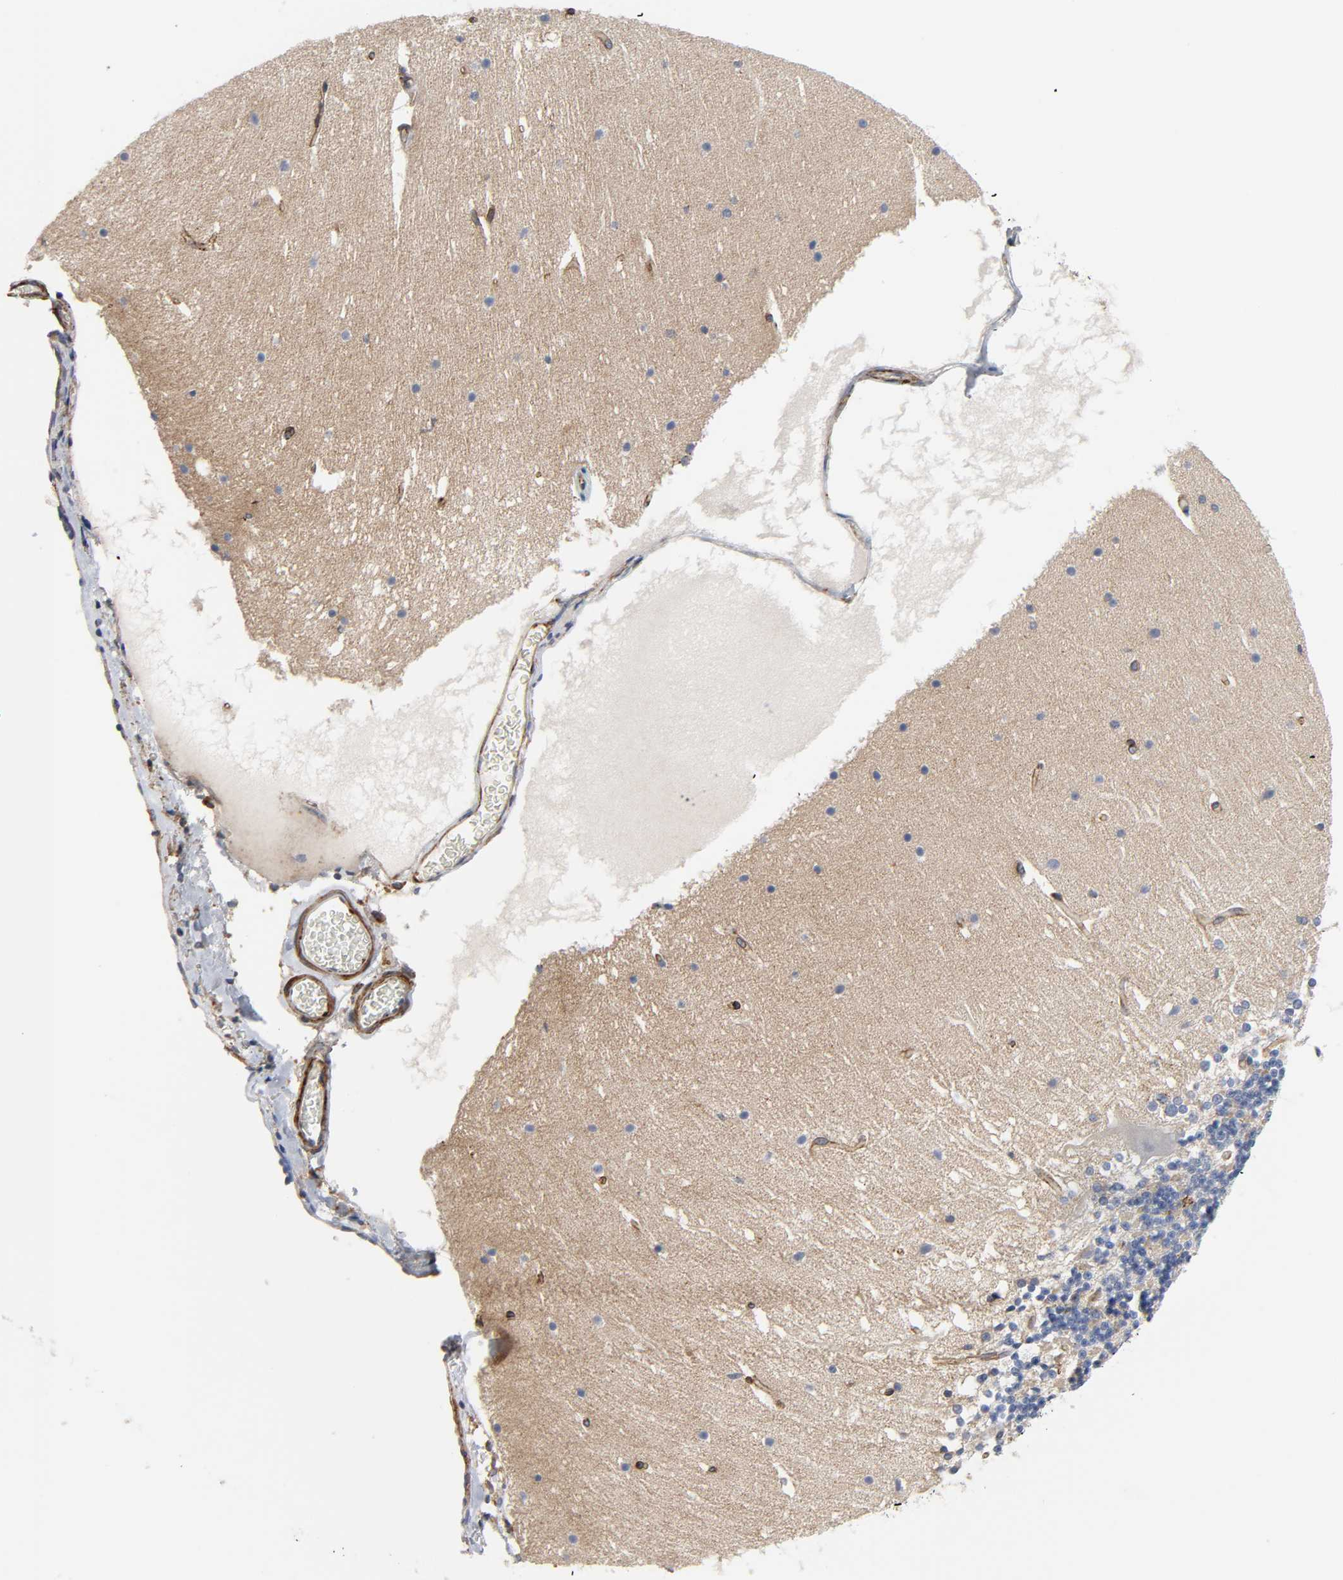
{"staining": {"intensity": "weak", "quantity": "25%-75%", "location": "cytoplasmic/membranous"}, "tissue": "cerebellum", "cell_type": "Cells in granular layer", "image_type": "normal", "snomed": [{"axis": "morphology", "description": "Normal tissue, NOS"}, {"axis": "topography", "description": "Cerebellum"}], "caption": "Cerebellum stained with a brown dye reveals weak cytoplasmic/membranous positive positivity in approximately 25%-75% of cells in granular layer.", "gene": "ARHGAP1", "patient": {"sex": "female", "age": 19}}